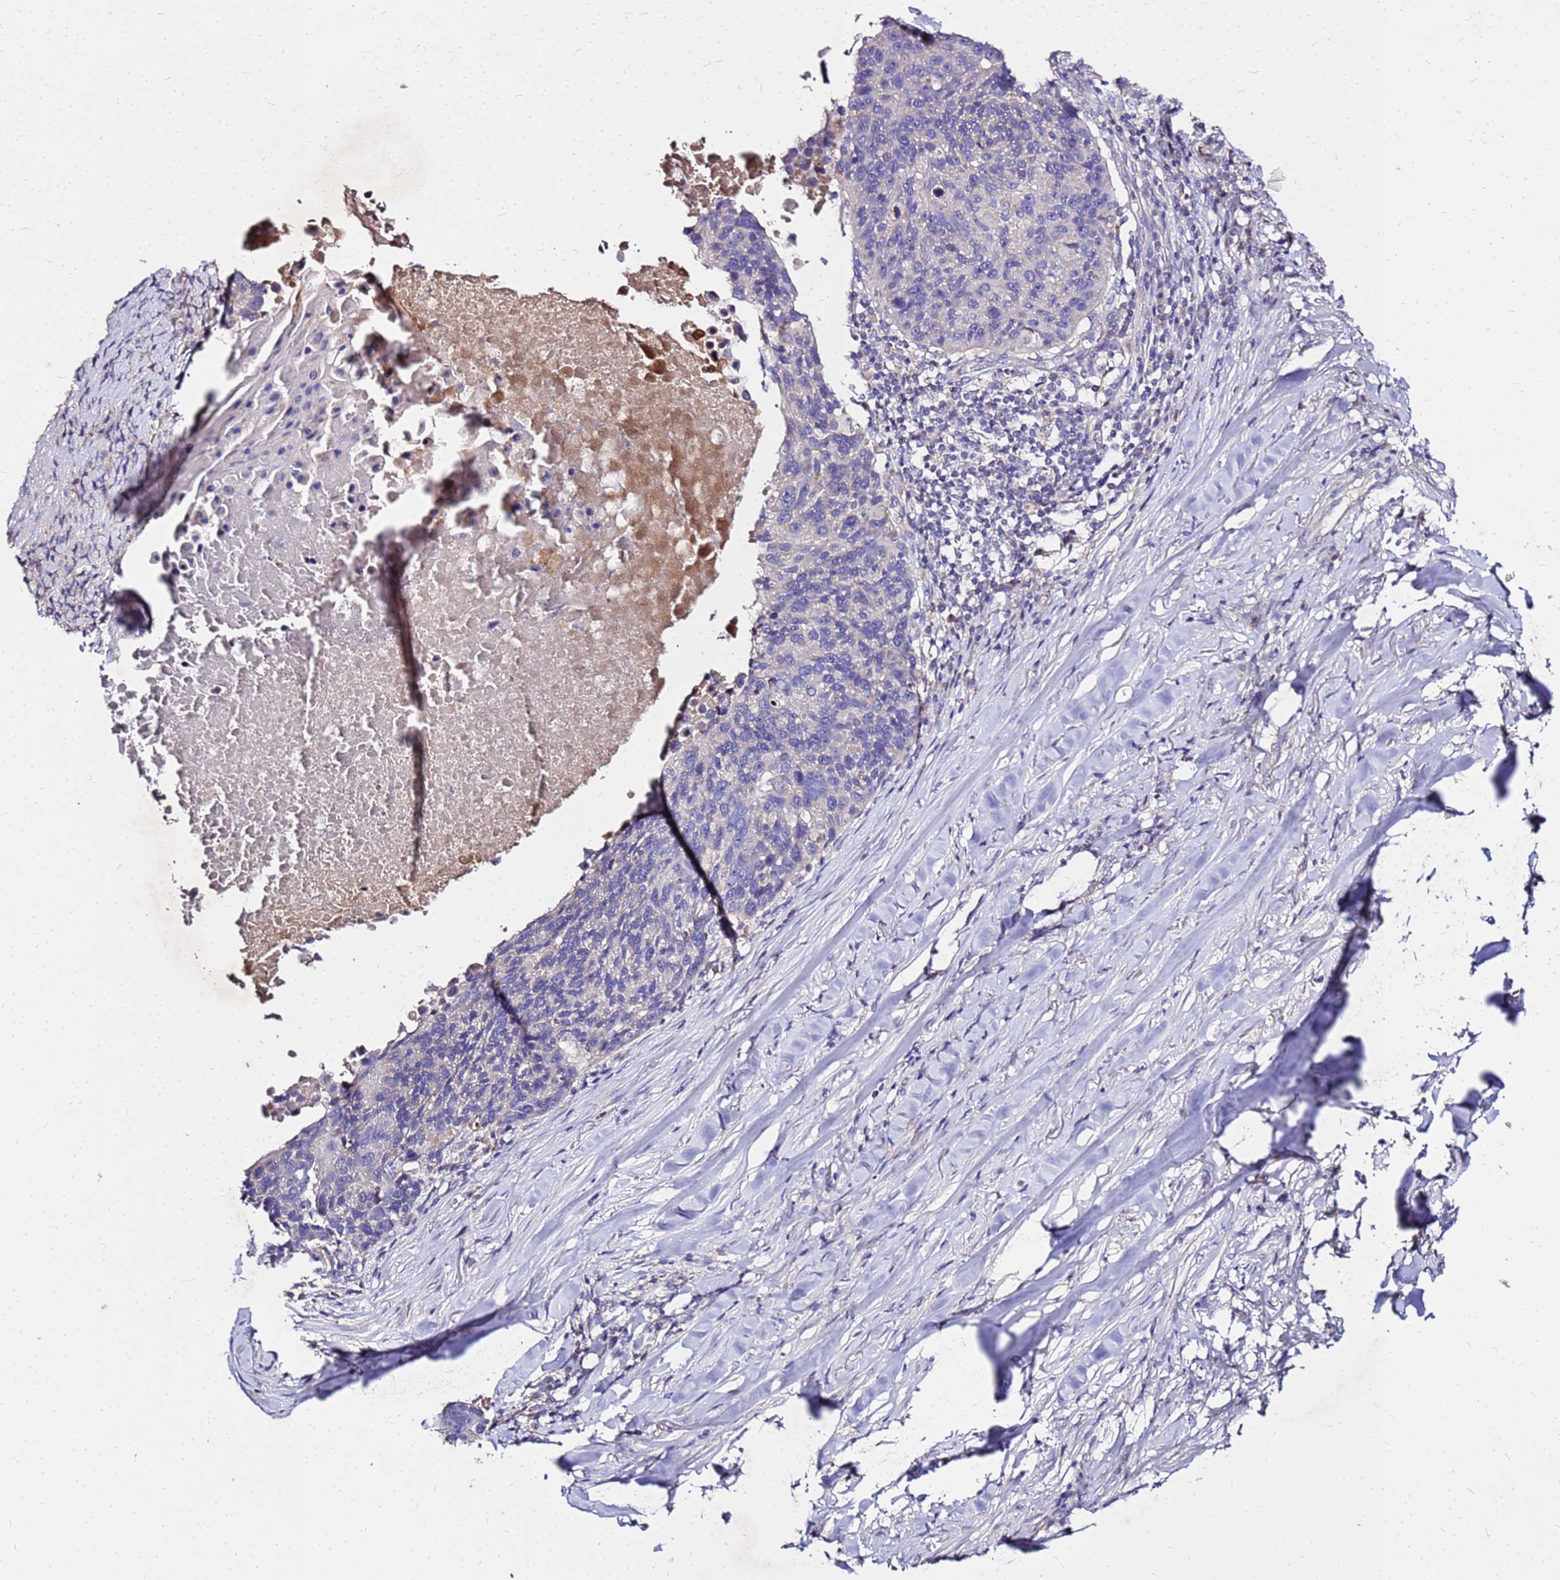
{"staining": {"intensity": "negative", "quantity": "none", "location": "none"}, "tissue": "lung cancer", "cell_type": "Tumor cells", "image_type": "cancer", "snomed": [{"axis": "morphology", "description": "Normal tissue, NOS"}, {"axis": "morphology", "description": "Squamous cell carcinoma, NOS"}, {"axis": "topography", "description": "Lymph node"}, {"axis": "topography", "description": "Lung"}], "caption": "This is an immunohistochemistry (IHC) micrograph of human lung squamous cell carcinoma. There is no expression in tumor cells.", "gene": "COX14", "patient": {"sex": "male", "age": 66}}